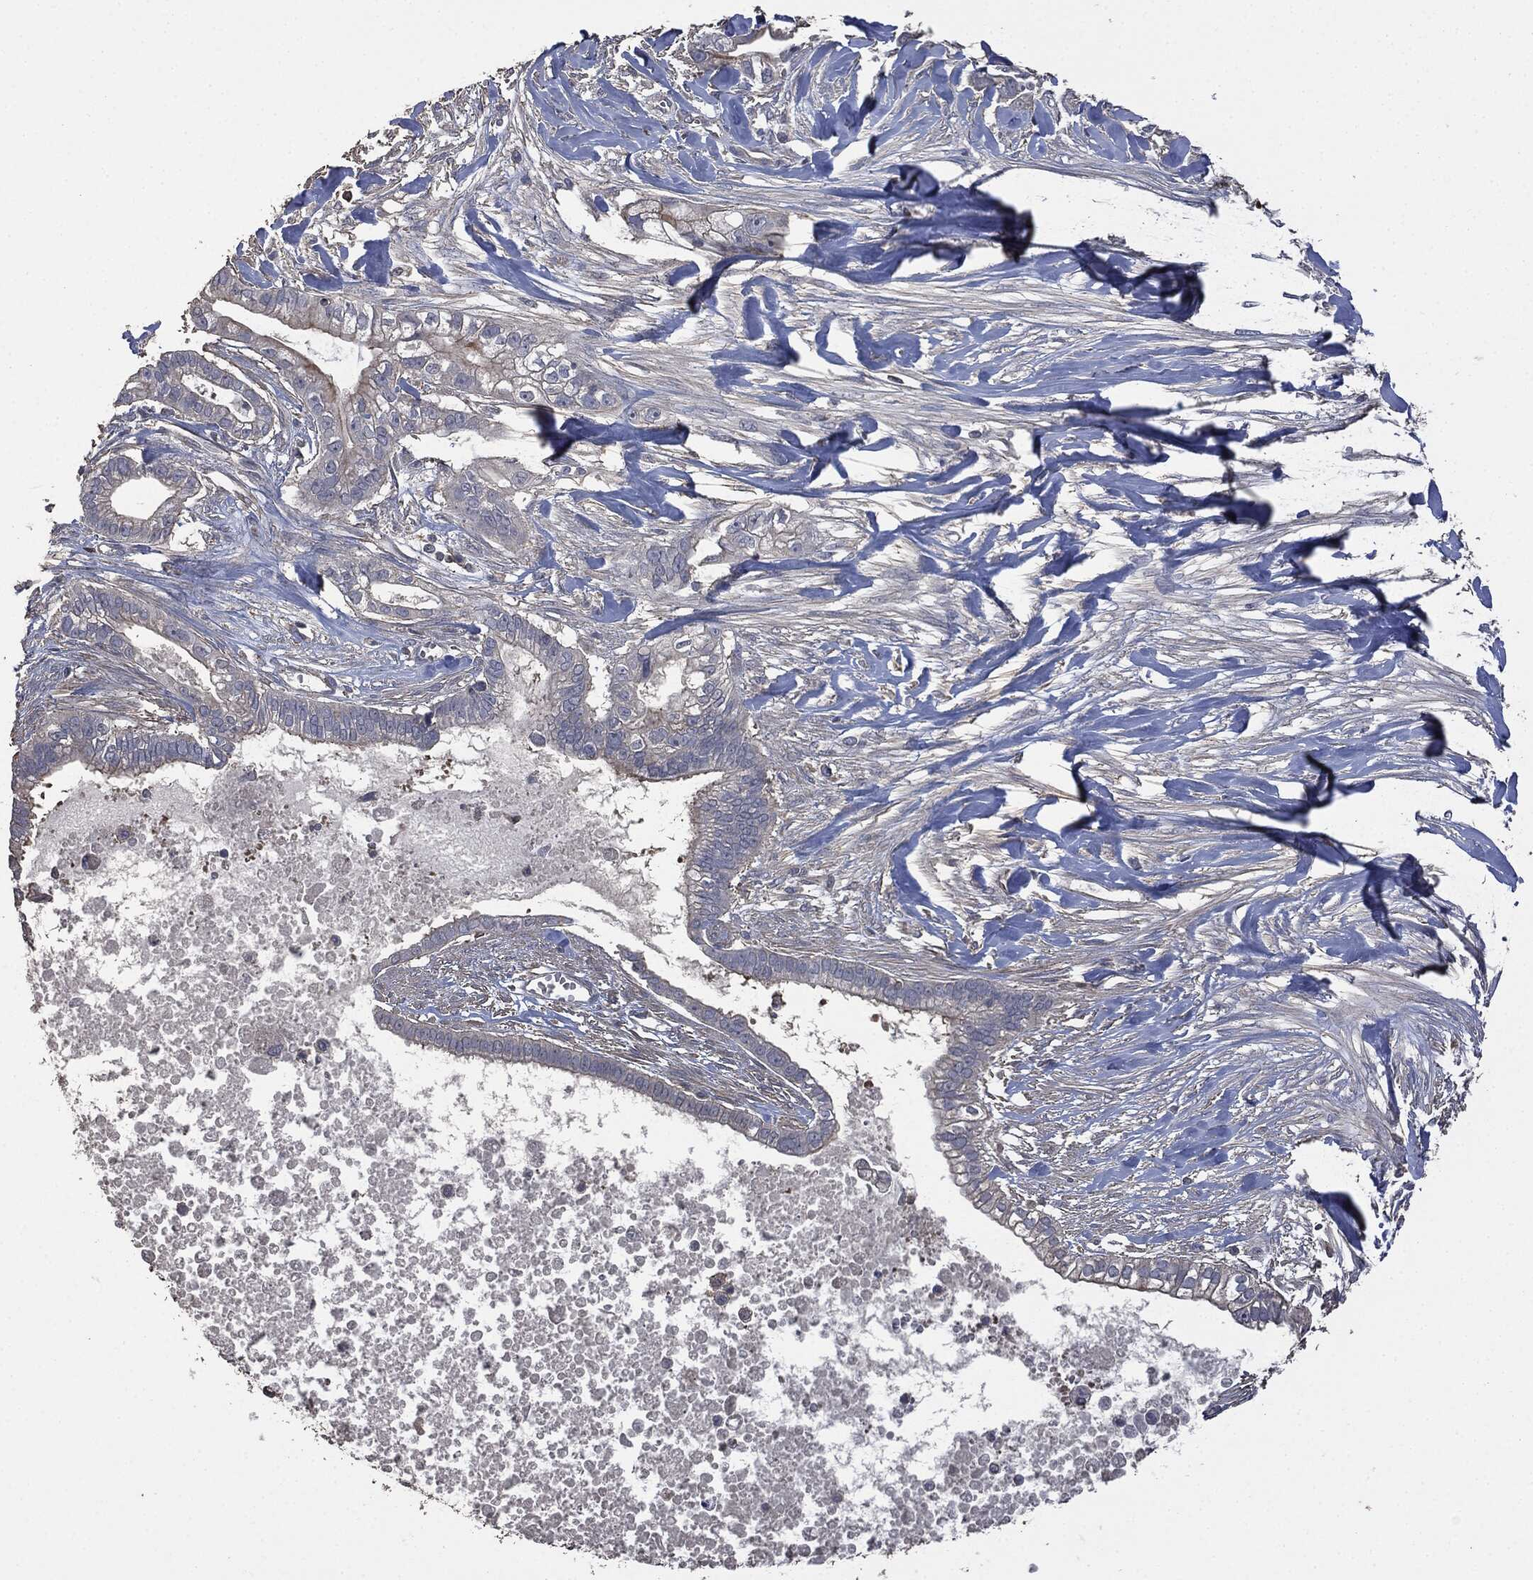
{"staining": {"intensity": "negative", "quantity": "none", "location": "none"}, "tissue": "pancreatic cancer", "cell_type": "Tumor cells", "image_type": "cancer", "snomed": [{"axis": "morphology", "description": "Adenocarcinoma, NOS"}, {"axis": "topography", "description": "Pancreas"}], "caption": "Immunohistochemistry of human adenocarcinoma (pancreatic) shows no expression in tumor cells.", "gene": "MSLN", "patient": {"sex": "male", "age": 61}}